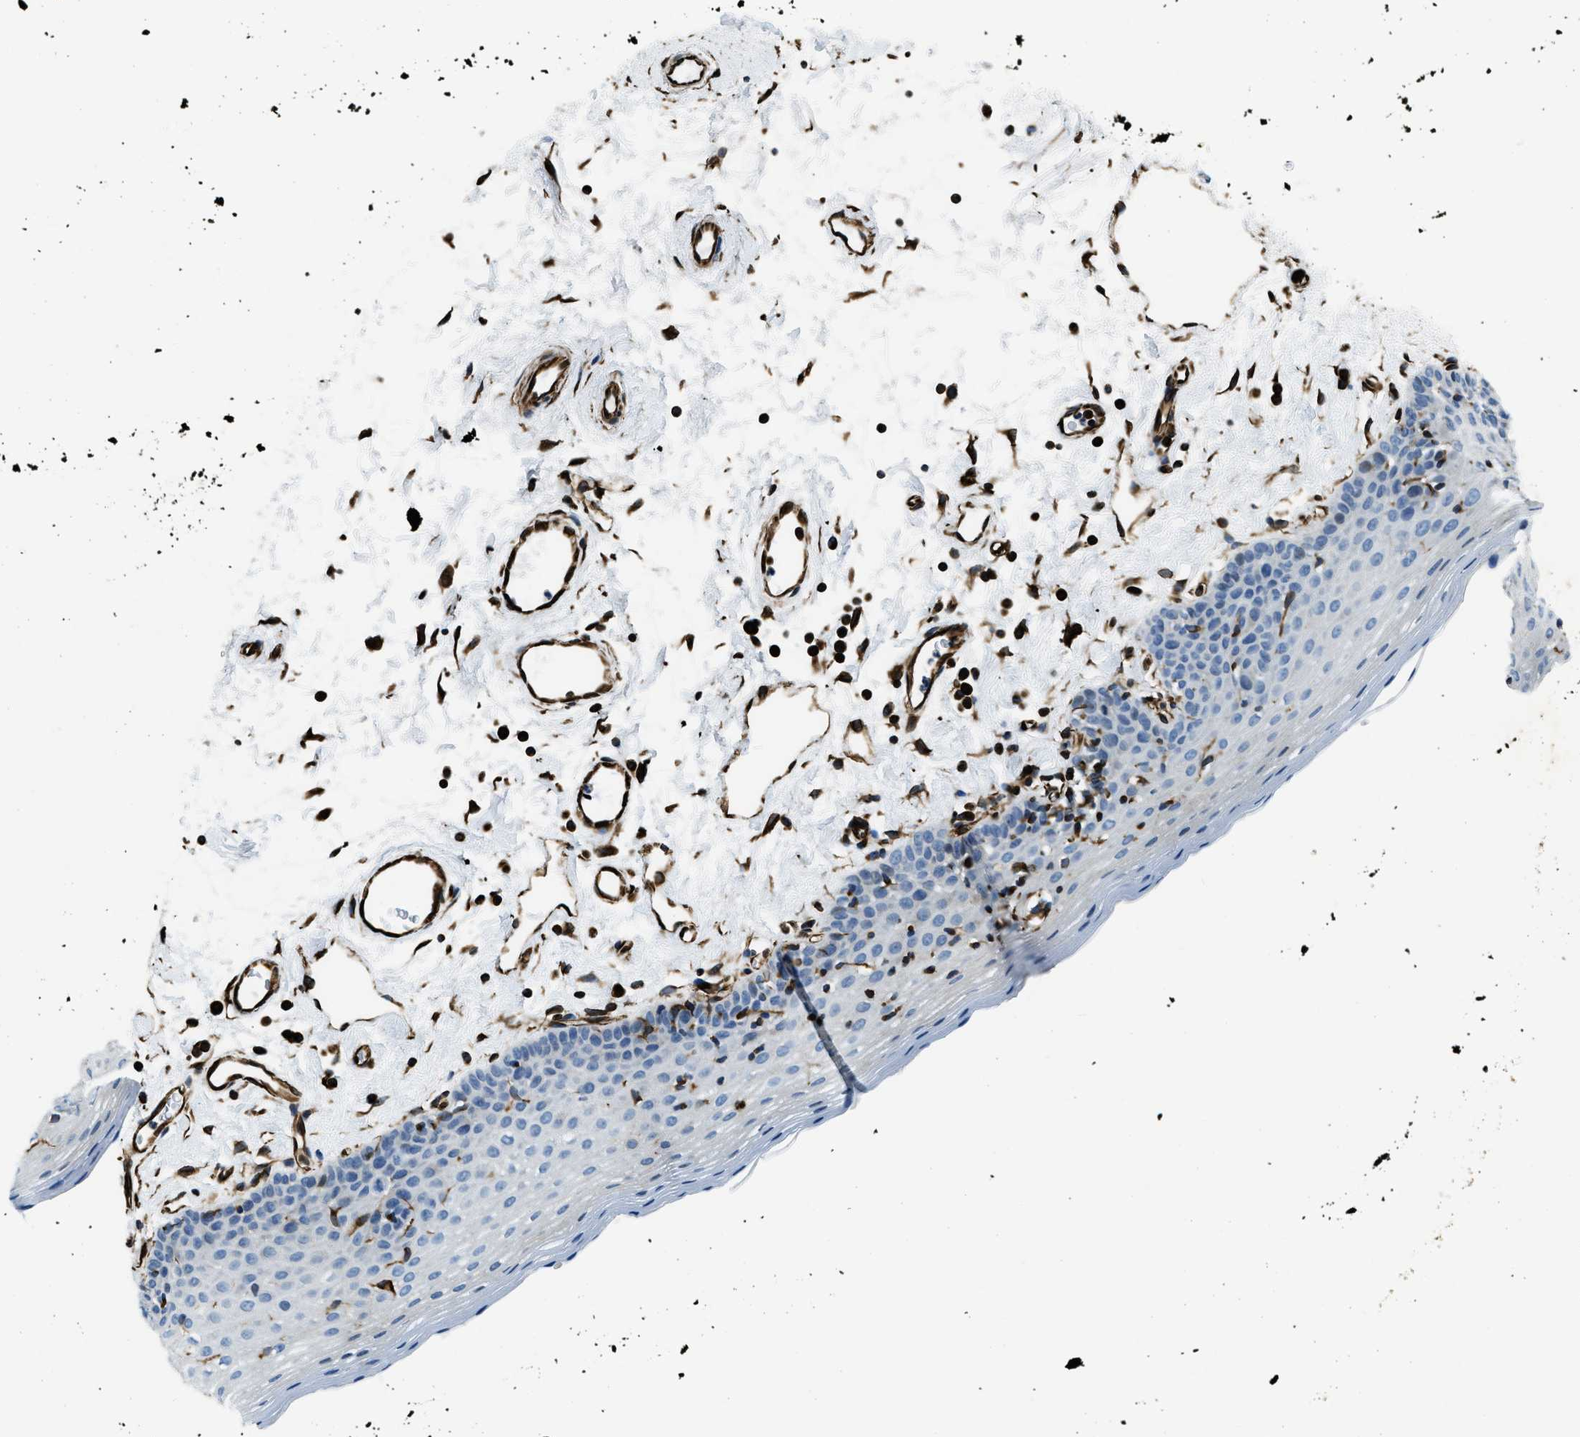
{"staining": {"intensity": "negative", "quantity": "none", "location": "none"}, "tissue": "oral mucosa", "cell_type": "Squamous epithelial cells", "image_type": "normal", "snomed": [{"axis": "morphology", "description": "Normal tissue, NOS"}, {"axis": "topography", "description": "Oral tissue"}], "caption": "This micrograph is of unremarkable oral mucosa stained with immunohistochemistry to label a protein in brown with the nuclei are counter-stained blue. There is no positivity in squamous epithelial cells.", "gene": "GNS", "patient": {"sex": "male", "age": 66}}